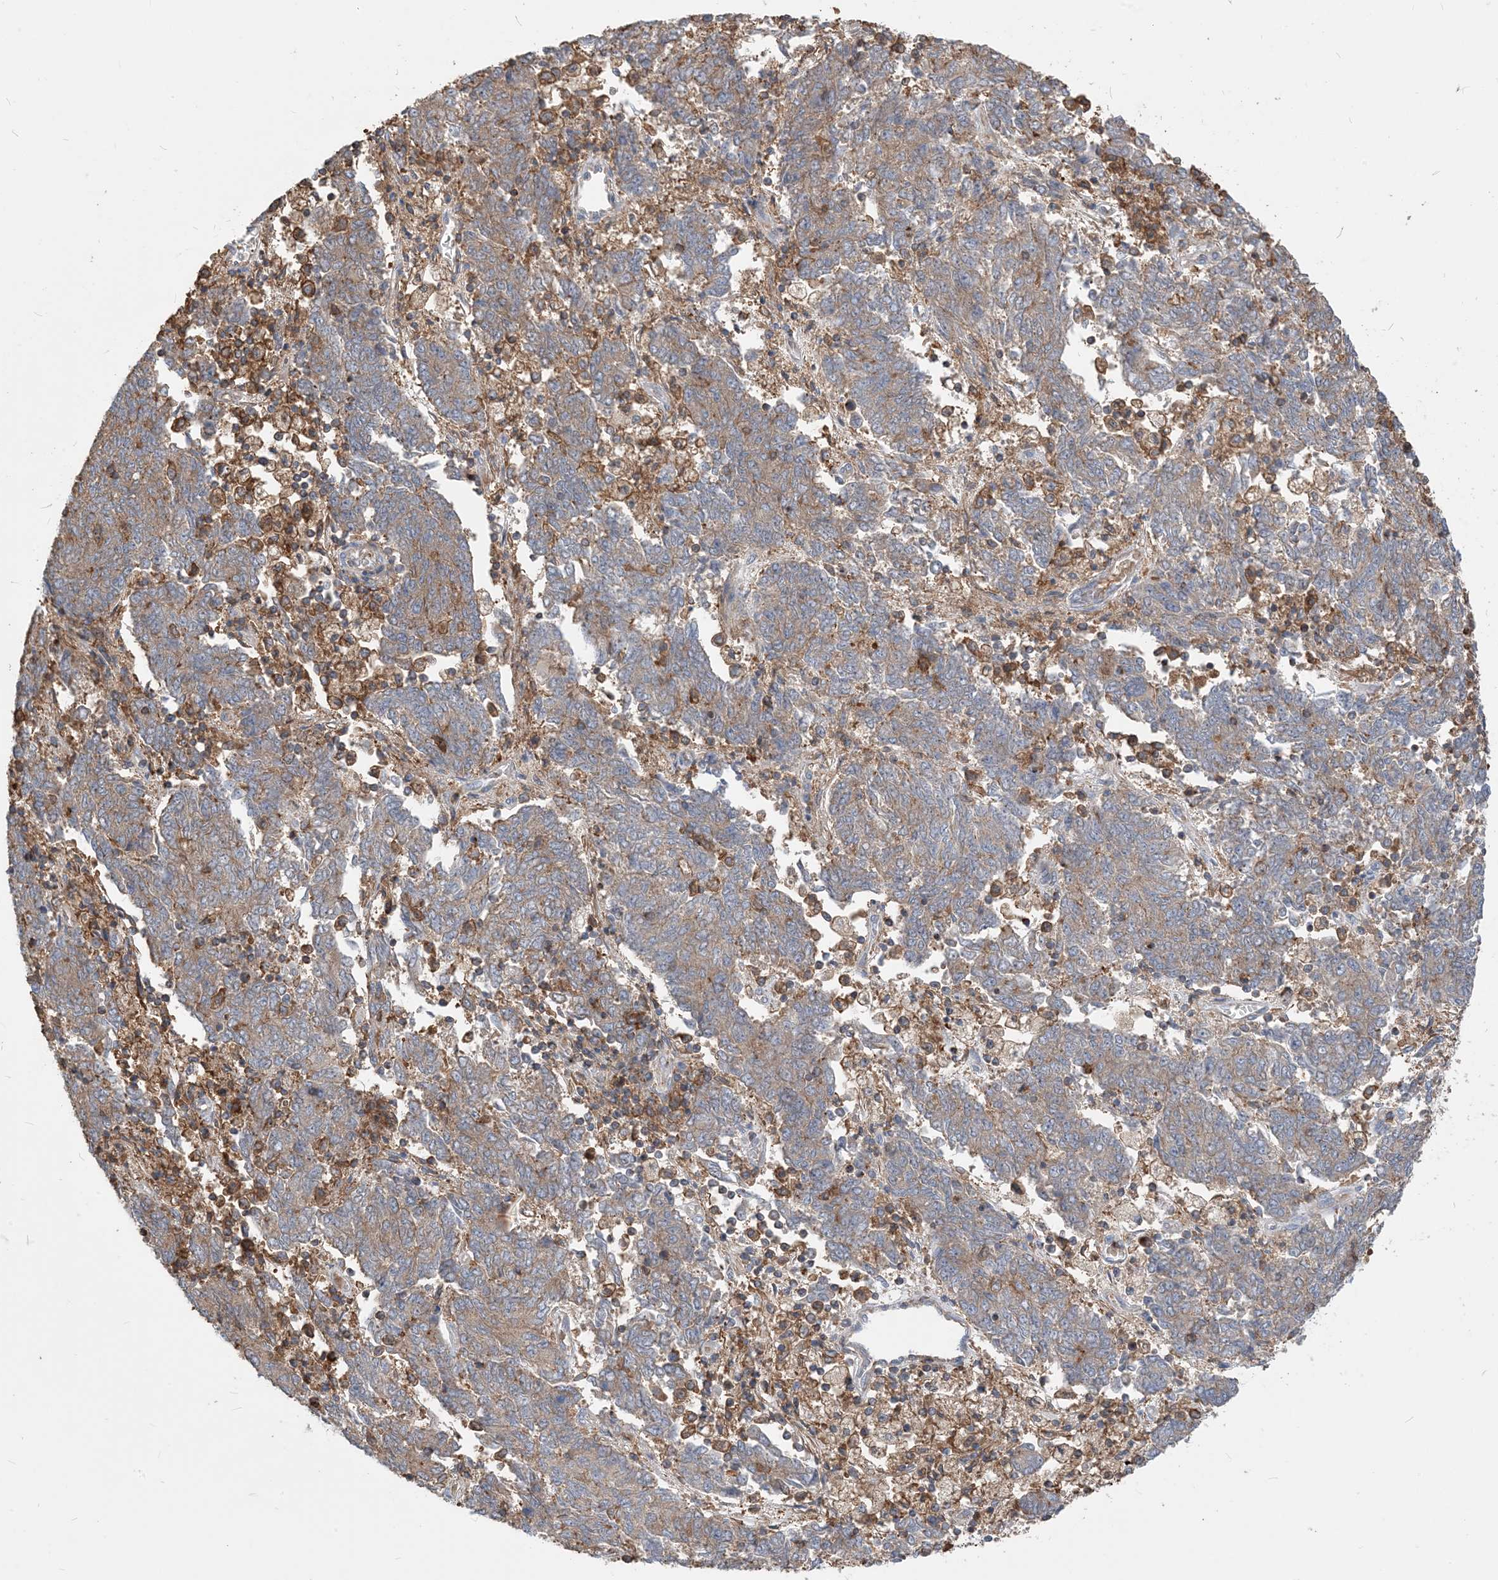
{"staining": {"intensity": "weak", "quantity": "25%-75%", "location": "cytoplasmic/membranous"}, "tissue": "endometrial cancer", "cell_type": "Tumor cells", "image_type": "cancer", "snomed": [{"axis": "morphology", "description": "Adenocarcinoma, NOS"}, {"axis": "topography", "description": "Endometrium"}], "caption": "A micrograph of endometrial cancer stained for a protein displays weak cytoplasmic/membranous brown staining in tumor cells. The protein is shown in brown color, while the nuclei are stained blue.", "gene": "PARVG", "patient": {"sex": "female", "age": 80}}